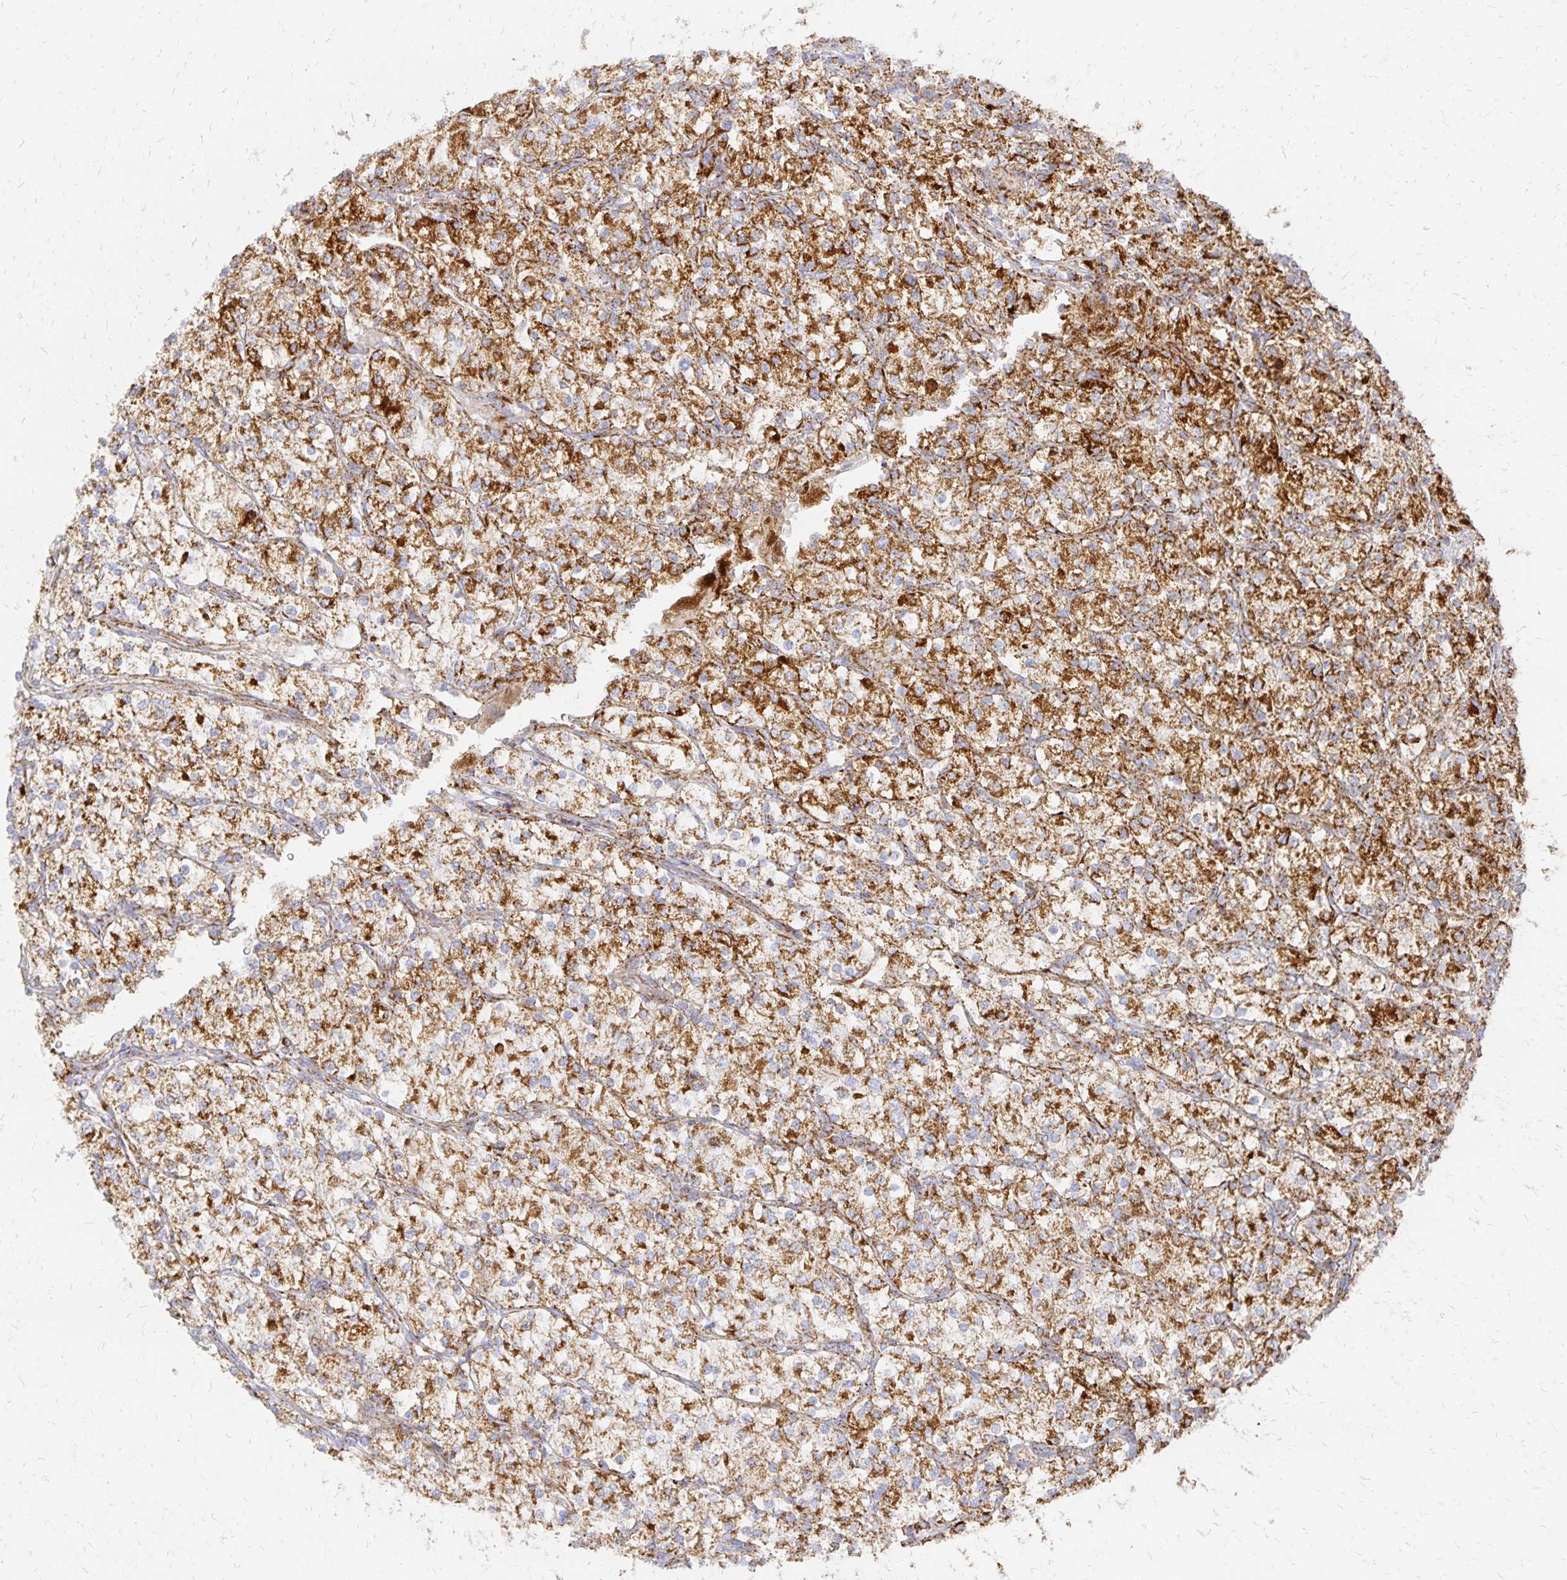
{"staining": {"intensity": "strong", "quantity": ">75%", "location": "cytoplasmic/membranous"}, "tissue": "renal cancer", "cell_type": "Tumor cells", "image_type": "cancer", "snomed": [{"axis": "morphology", "description": "Adenocarcinoma, NOS"}, {"axis": "topography", "description": "Kidney"}], "caption": "Renal cancer stained with DAB immunohistochemistry shows high levels of strong cytoplasmic/membranous positivity in about >75% of tumor cells.", "gene": "STOML2", "patient": {"sex": "male", "age": 80}}